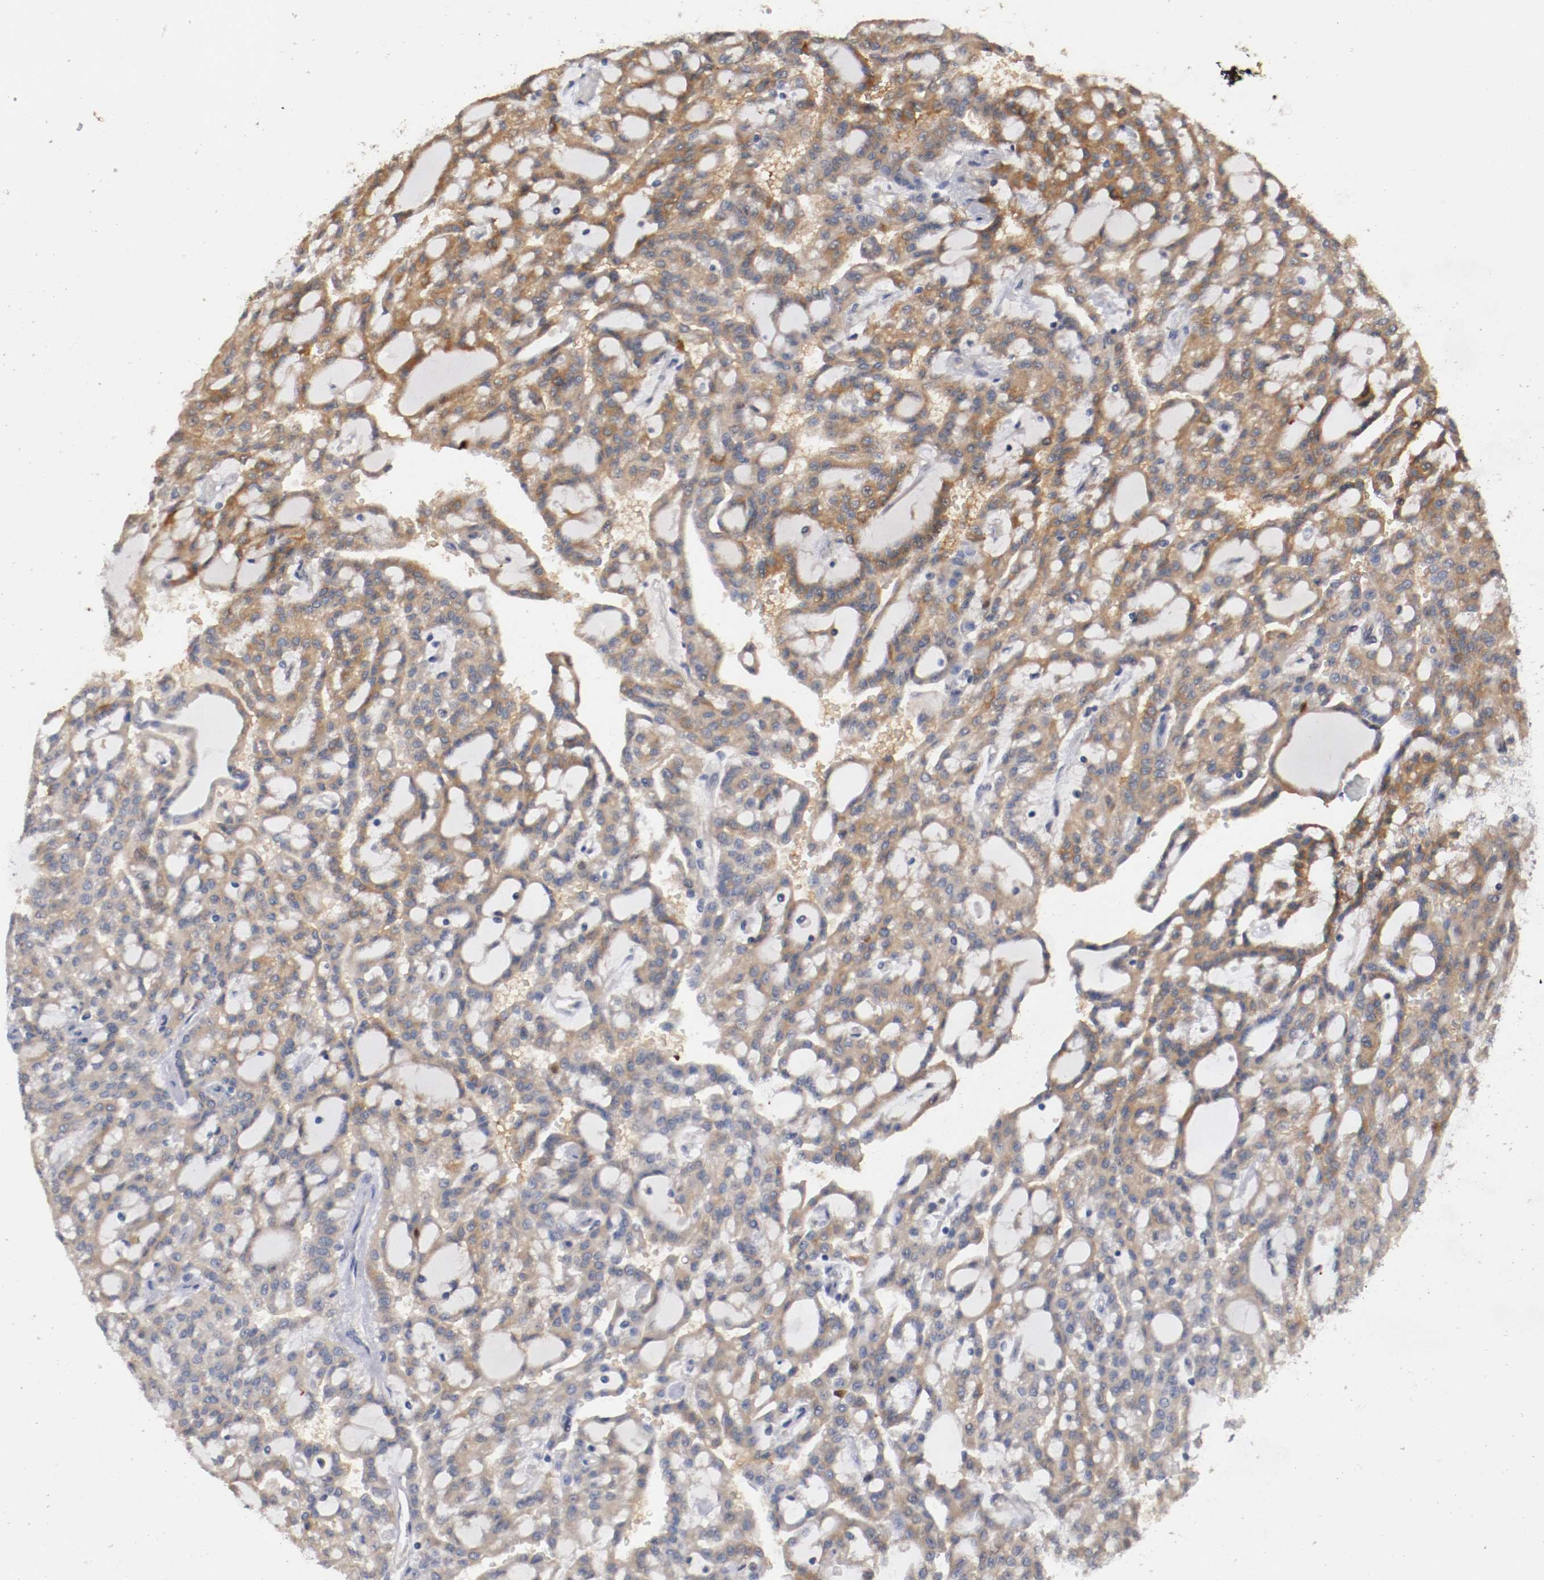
{"staining": {"intensity": "weak", "quantity": "25%-75%", "location": "cytoplasmic/membranous"}, "tissue": "renal cancer", "cell_type": "Tumor cells", "image_type": "cancer", "snomed": [{"axis": "morphology", "description": "Adenocarcinoma, NOS"}, {"axis": "topography", "description": "Kidney"}], "caption": "An immunohistochemistry (IHC) histopathology image of neoplastic tissue is shown. Protein staining in brown highlights weak cytoplasmic/membranous positivity in renal cancer within tumor cells.", "gene": "RBM23", "patient": {"sex": "male", "age": 63}}